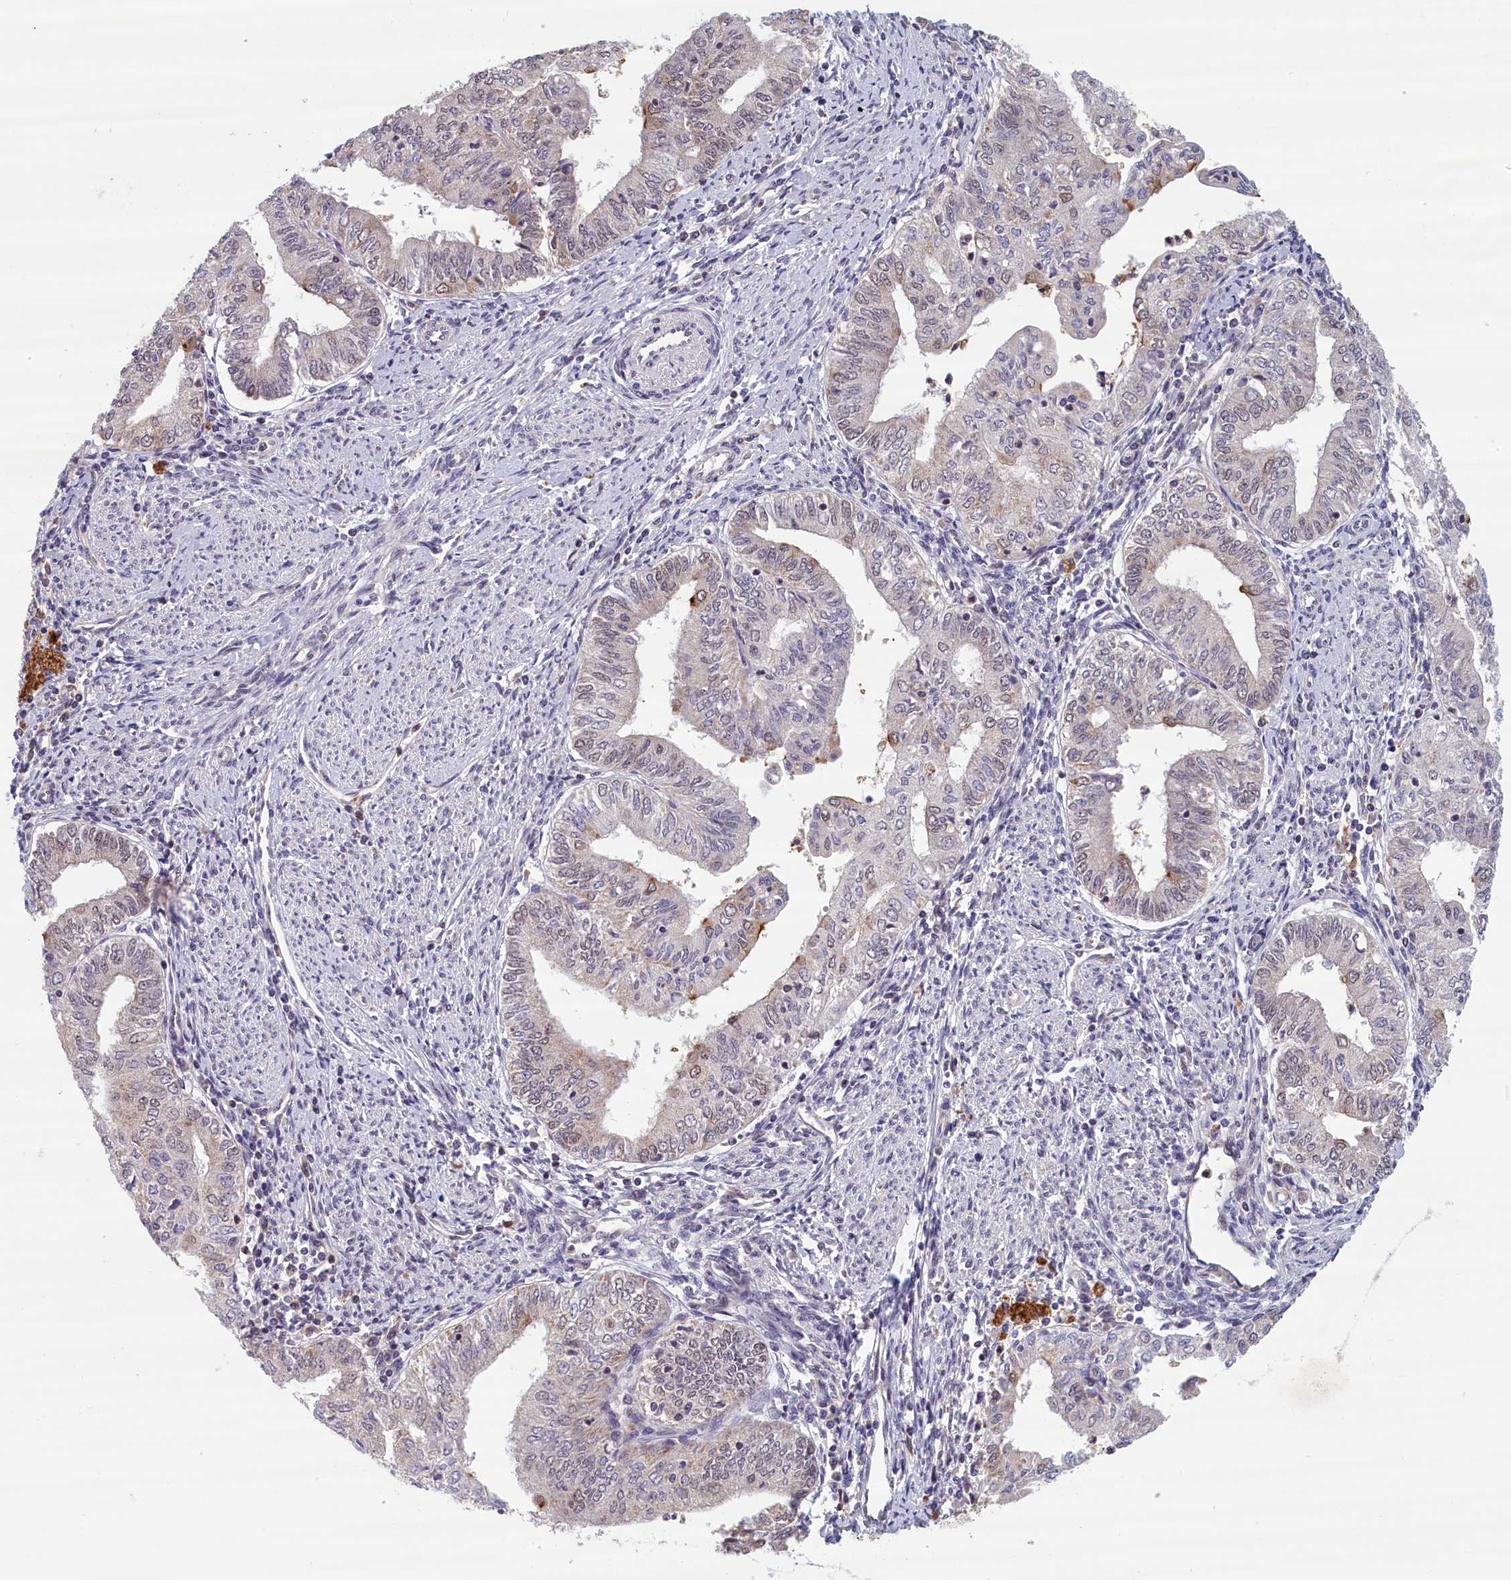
{"staining": {"intensity": "negative", "quantity": "none", "location": "none"}, "tissue": "endometrial cancer", "cell_type": "Tumor cells", "image_type": "cancer", "snomed": [{"axis": "morphology", "description": "Adenocarcinoma, NOS"}, {"axis": "topography", "description": "Endometrium"}], "caption": "A histopathology image of endometrial cancer (adenocarcinoma) stained for a protein shows no brown staining in tumor cells.", "gene": "KCNK6", "patient": {"sex": "female", "age": 66}}